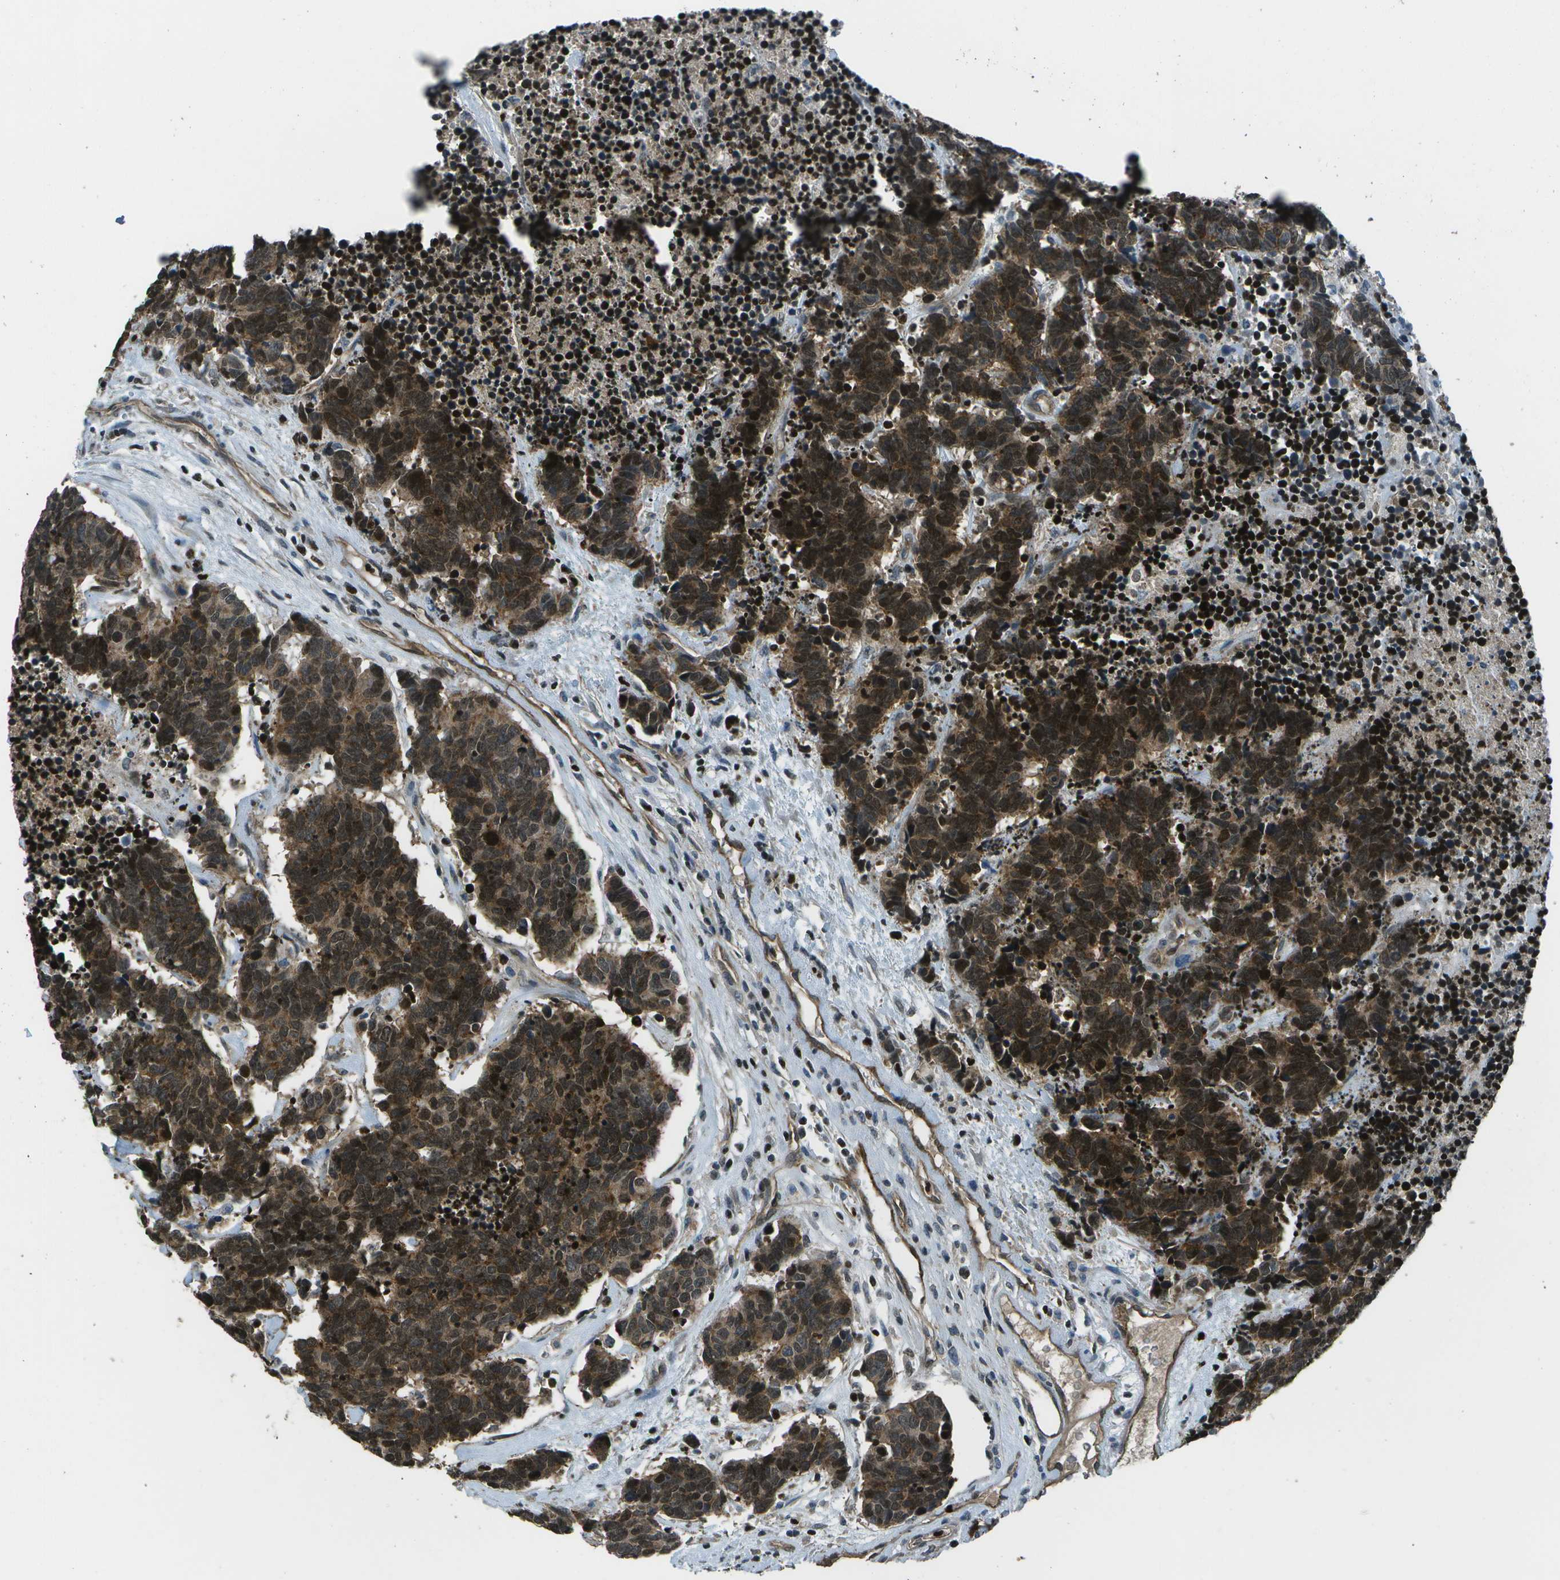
{"staining": {"intensity": "moderate", "quantity": ">75%", "location": "cytoplasmic/membranous,nuclear"}, "tissue": "carcinoid", "cell_type": "Tumor cells", "image_type": "cancer", "snomed": [{"axis": "morphology", "description": "Carcinoma, NOS"}, {"axis": "morphology", "description": "Carcinoid, malignant, NOS"}, {"axis": "topography", "description": "Urinary bladder"}], "caption": "High-power microscopy captured an immunohistochemistry (IHC) image of malignant carcinoid, revealing moderate cytoplasmic/membranous and nuclear positivity in approximately >75% of tumor cells.", "gene": "PDLIM1", "patient": {"sex": "male", "age": 57}}